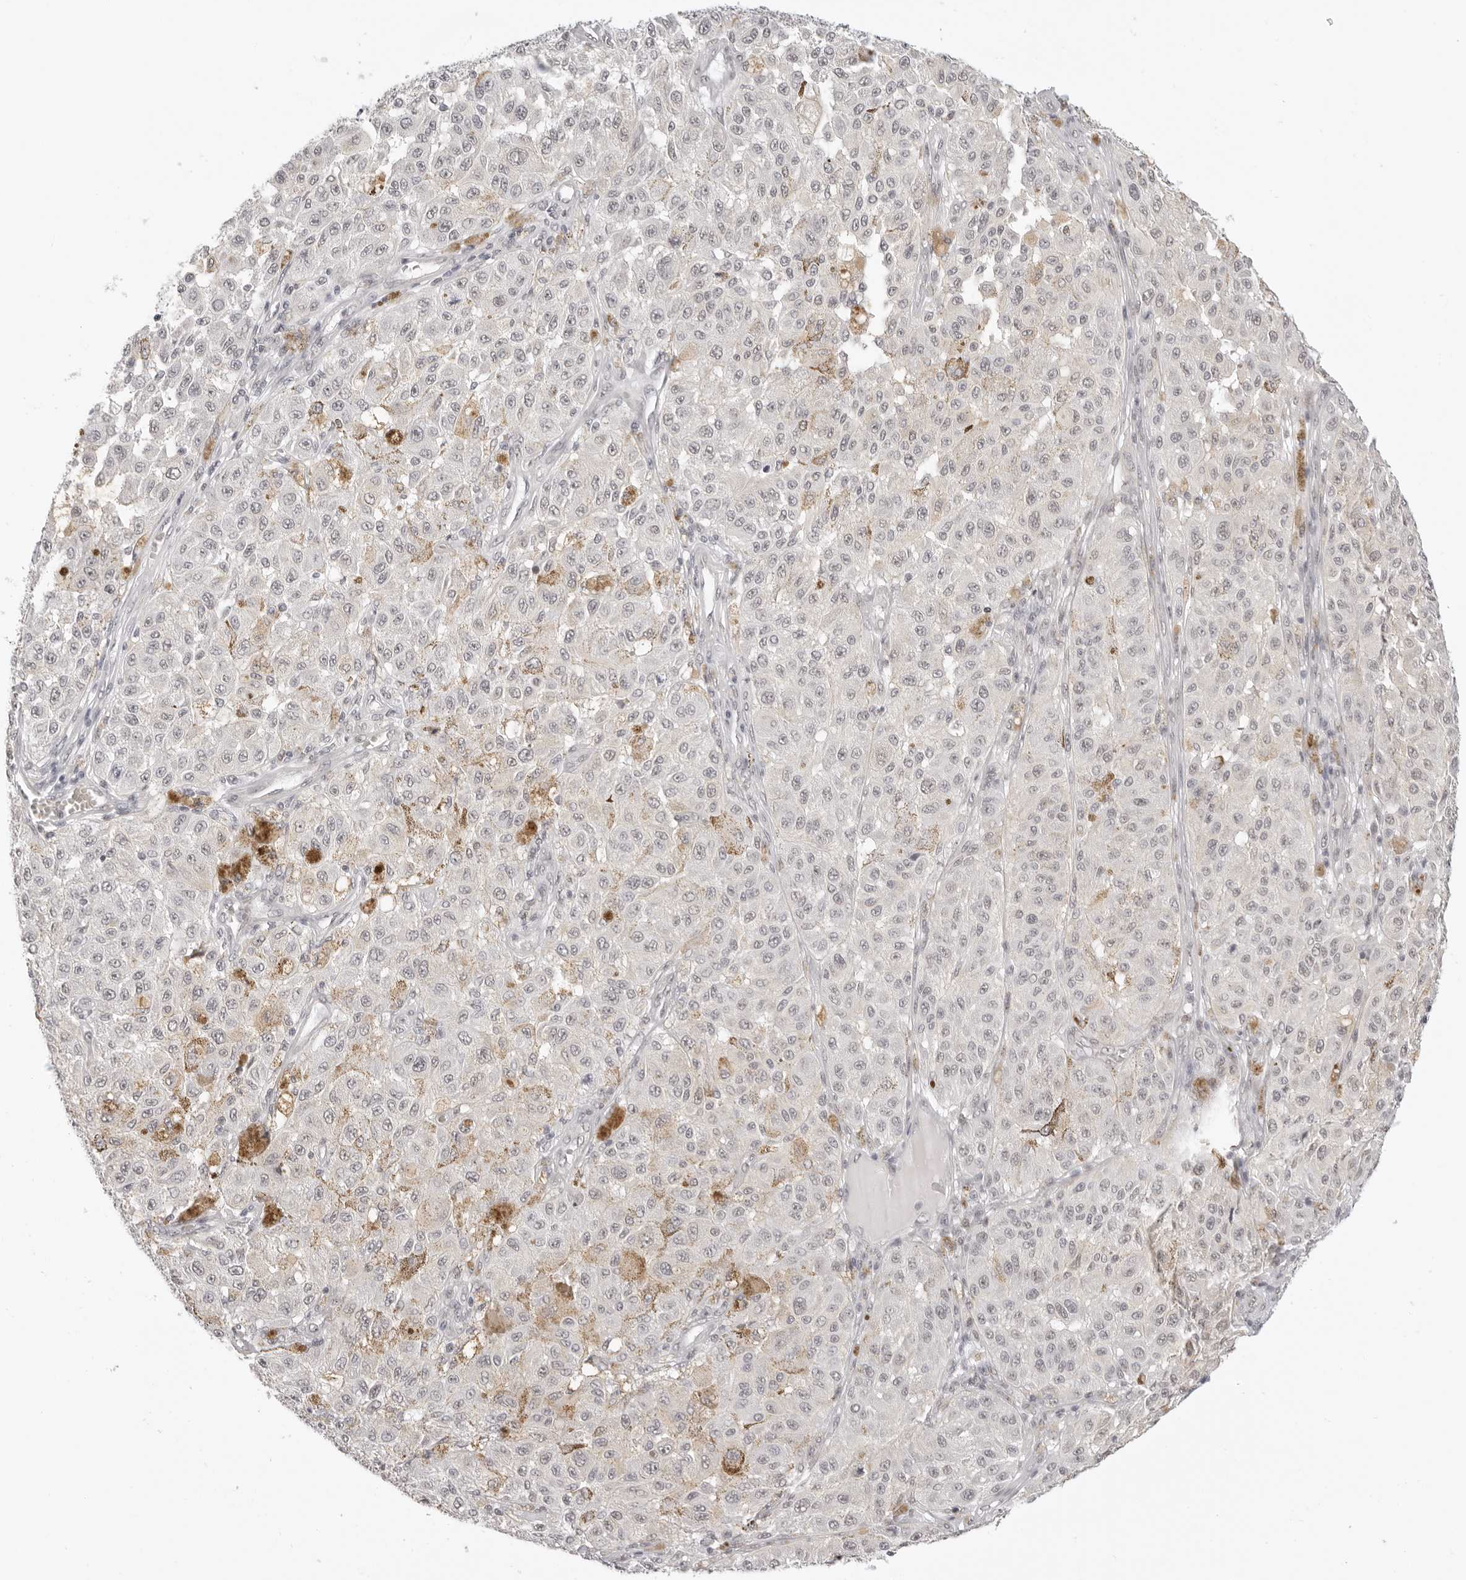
{"staining": {"intensity": "negative", "quantity": "none", "location": "none"}, "tissue": "melanoma", "cell_type": "Tumor cells", "image_type": "cancer", "snomed": [{"axis": "morphology", "description": "Malignant melanoma, NOS"}, {"axis": "topography", "description": "Skin"}], "caption": "Micrograph shows no protein positivity in tumor cells of malignant melanoma tissue.", "gene": "TCIM", "patient": {"sex": "female", "age": 64}}